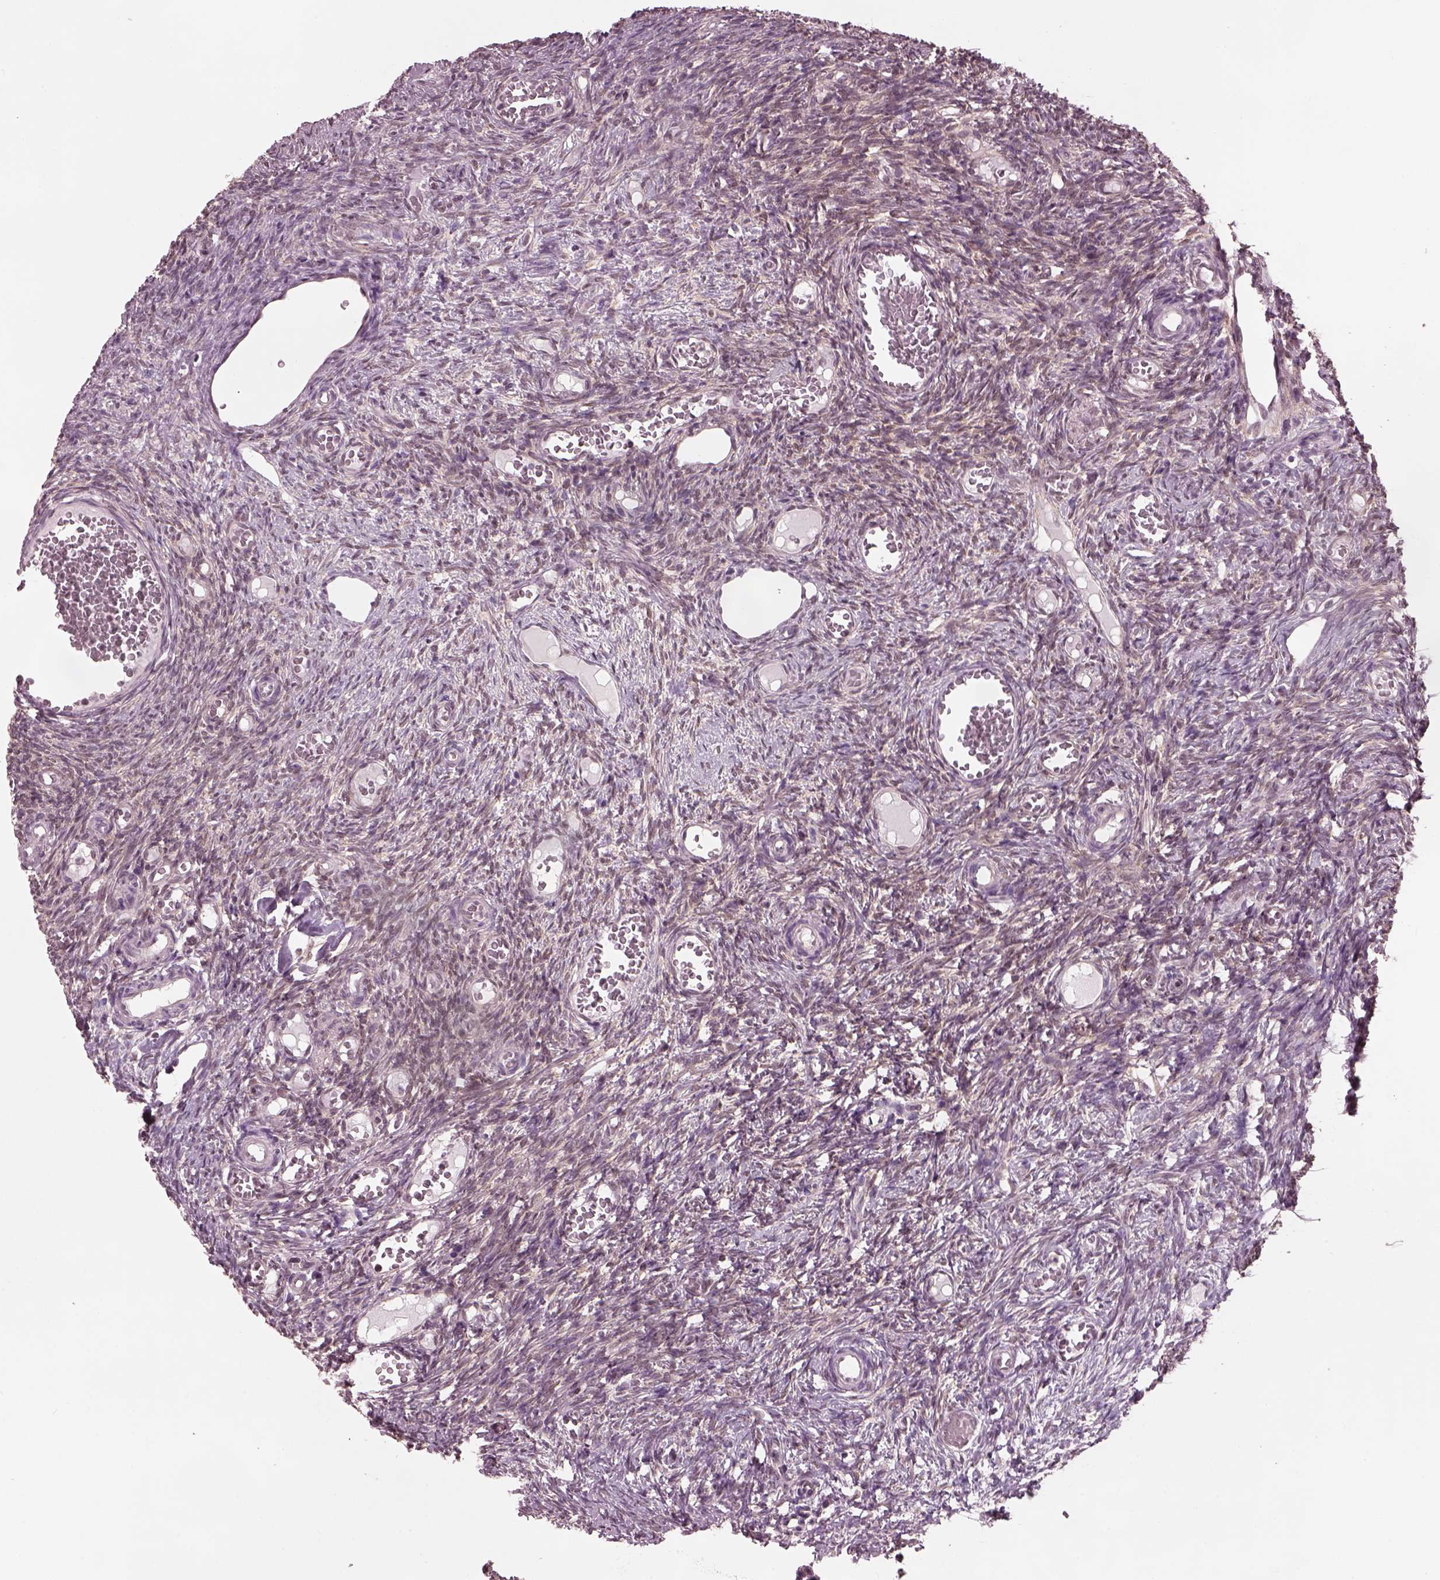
{"staining": {"intensity": "weak", "quantity": ">75%", "location": "cytoplasmic/membranous"}, "tissue": "ovary", "cell_type": "Ovarian stroma cells", "image_type": "normal", "snomed": [{"axis": "morphology", "description": "Normal tissue, NOS"}, {"axis": "topography", "description": "Ovary"}], "caption": "The immunohistochemical stain highlights weak cytoplasmic/membranous positivity in ovarian stroma cells of normal ovary. (DAB (3,3'-diaminobenzidine) = brown stain, brightfield microscopy at high magnification).", "gene": "SRI", "patient": {"sex": "female", "age": 39}}